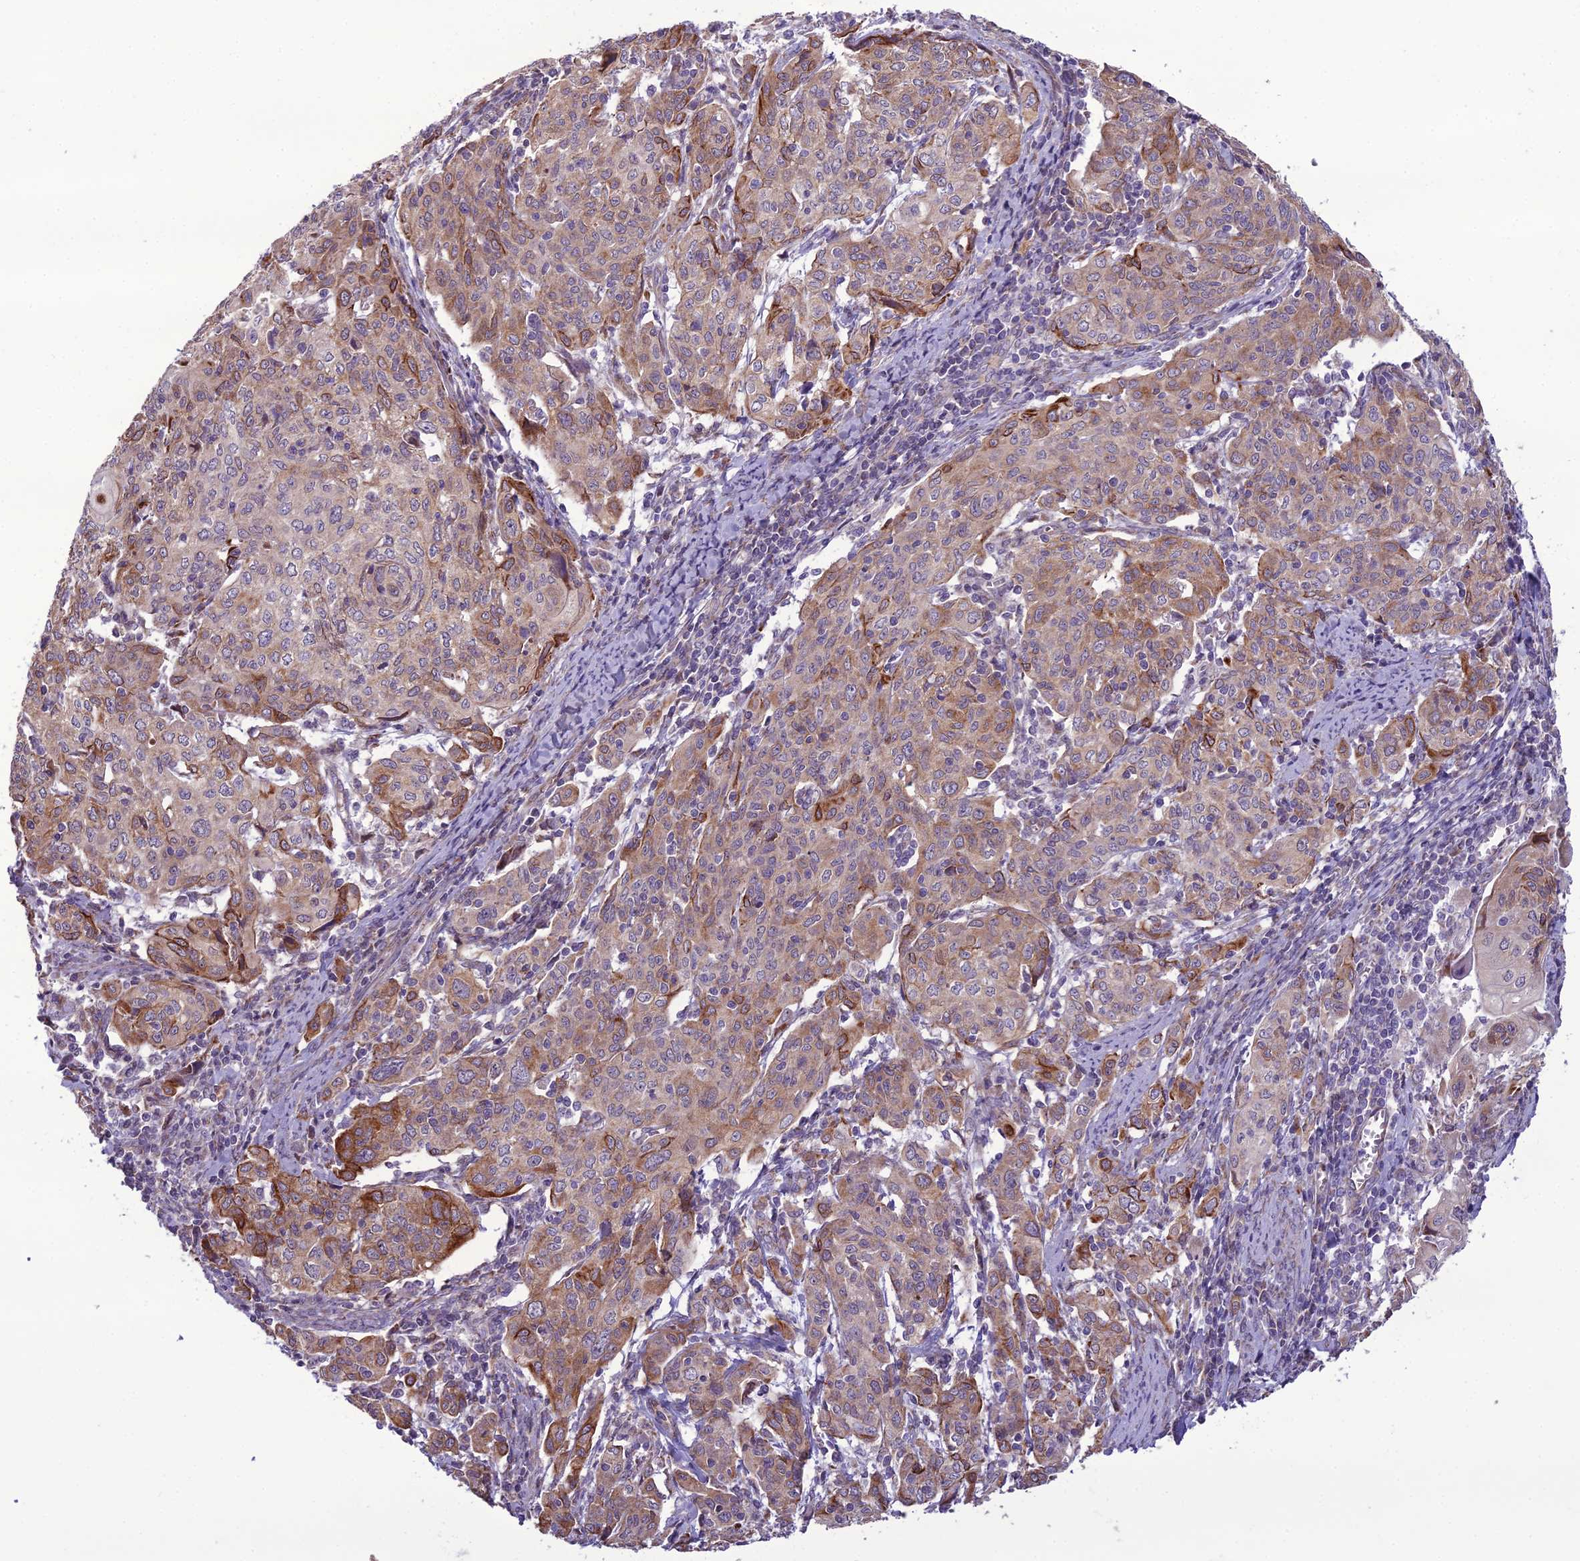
{"staining": {"intensity": "moderate", "quantity": ">75%", "location": "cytoplasmic/membranous"}, "tissue": "cervical cancer", "cell_type": "Tumor cells", "image_type": "cancer", "snomed": [{"axis": "morphology", "description": "Squamous cell carcinoma, NOS"}, {"axis": "topography", "description": "Cervix"}], "caption": "A medium amount of moderate cytoplasmic/membranous staining is present in approximately >75% of tumor cells in cervical cancer tissue.", "gene": "NODAL", "patient": {"sex": "female", "age": 67}}